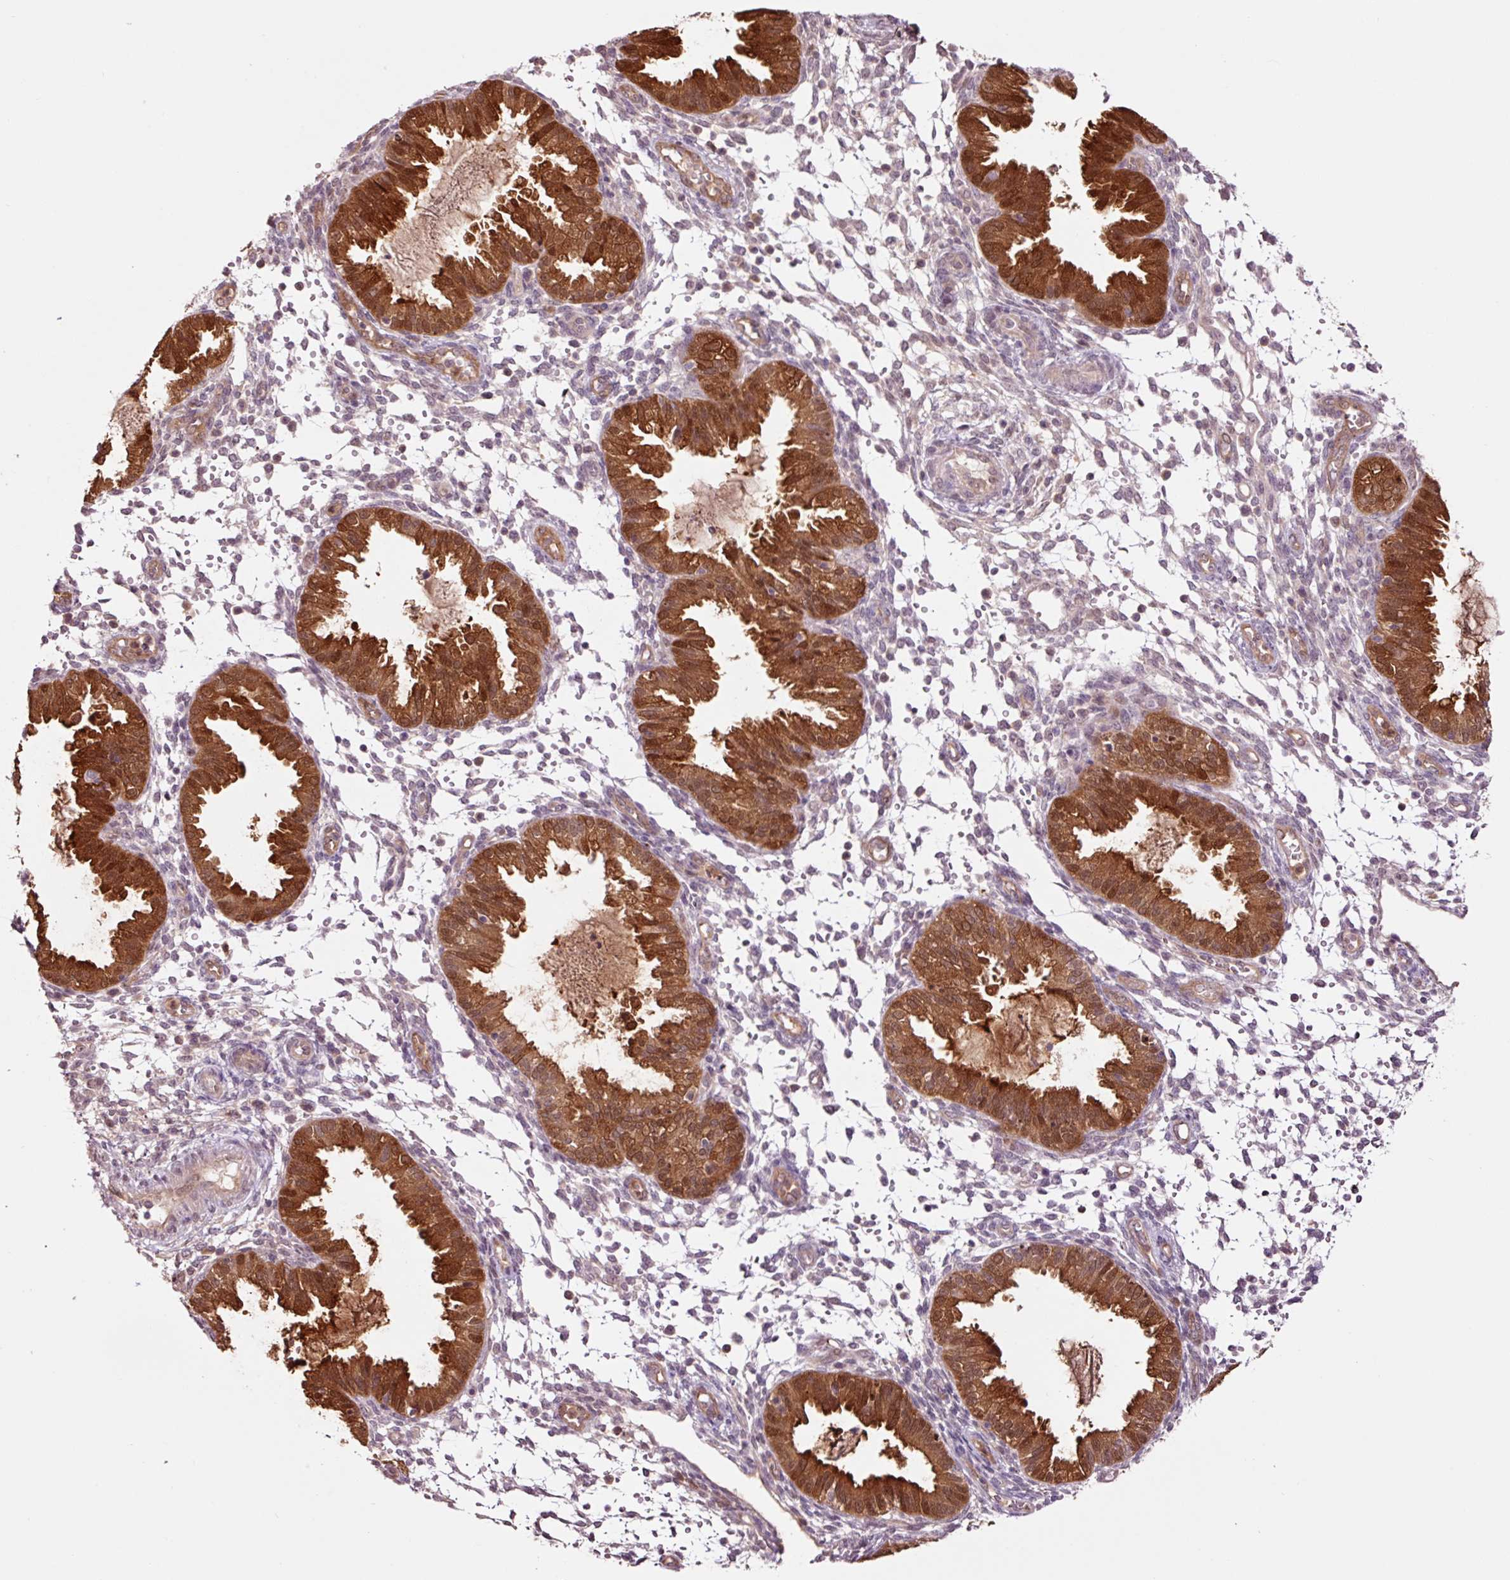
{"staining": {"intensity": "moderate", "quantity": "<25%", "location": "nuclear"}, "tissue": "endometrium", "cell_type": "Cells in endometrial stroma", "image_type": "normal", "snomed": [{"axis": "morphology", "description": "Normal tissue, NOS"}, {"axis": "topography", "description": "Endometrium"}], "caption": "This image exhibits immunohistochemistry (IHC) staining of benign human endometrium, with low moderate nuclear expression in about <25% of cells in endometrial stroma.", "gene": "FBXL14", "patient": {"sex": "female", "age": 33}}